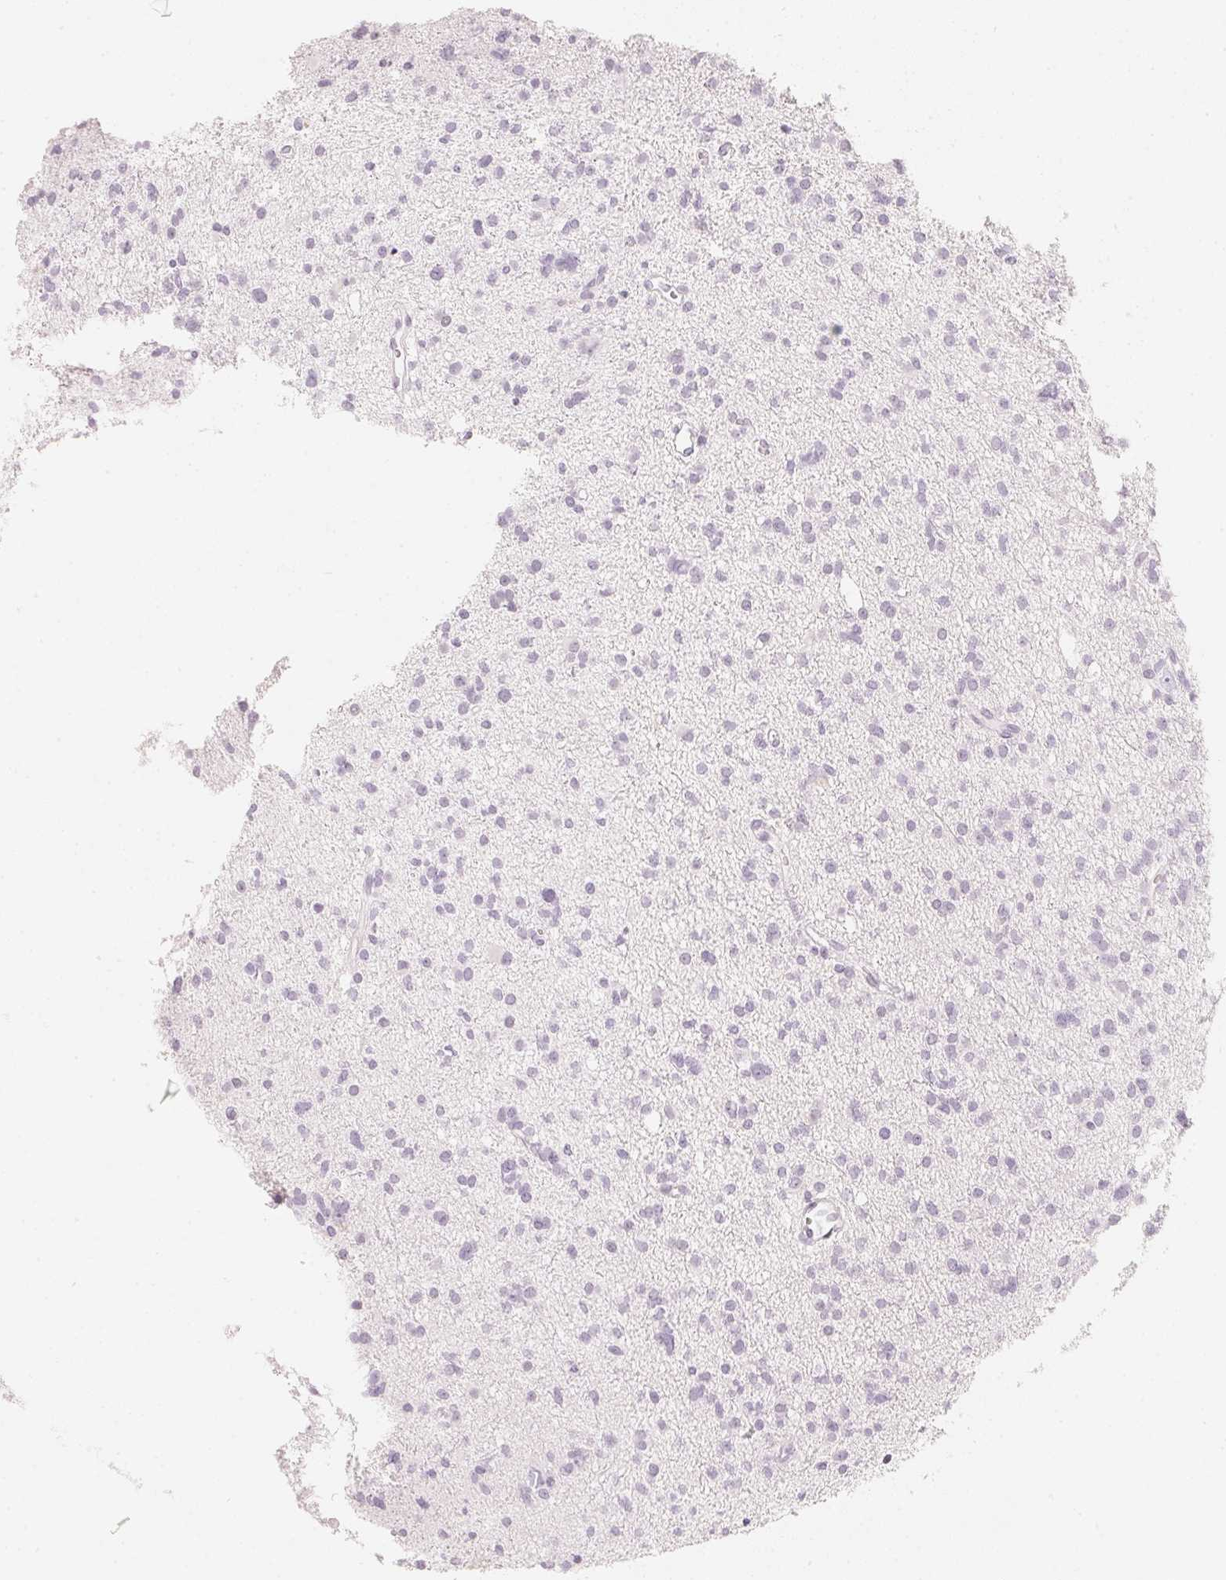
{"staining": {"intensity": "negative", "quantity": "none", "location": "none"}, "tissue": "glioma", "cell_type": "Tumor cells", "image_type": "cancer", "snomed": [{"axis": "morphology", "description": "Glioma, malignant, High grade"}, {"axis": "topography", "description": "Brain"}], "caption": "Micrograph shows no significant protein staining in tumor cells of high-grade glioma (malignant).", "gene": "SLC22A8", "patient": {"sex": "male", "age": 23}}